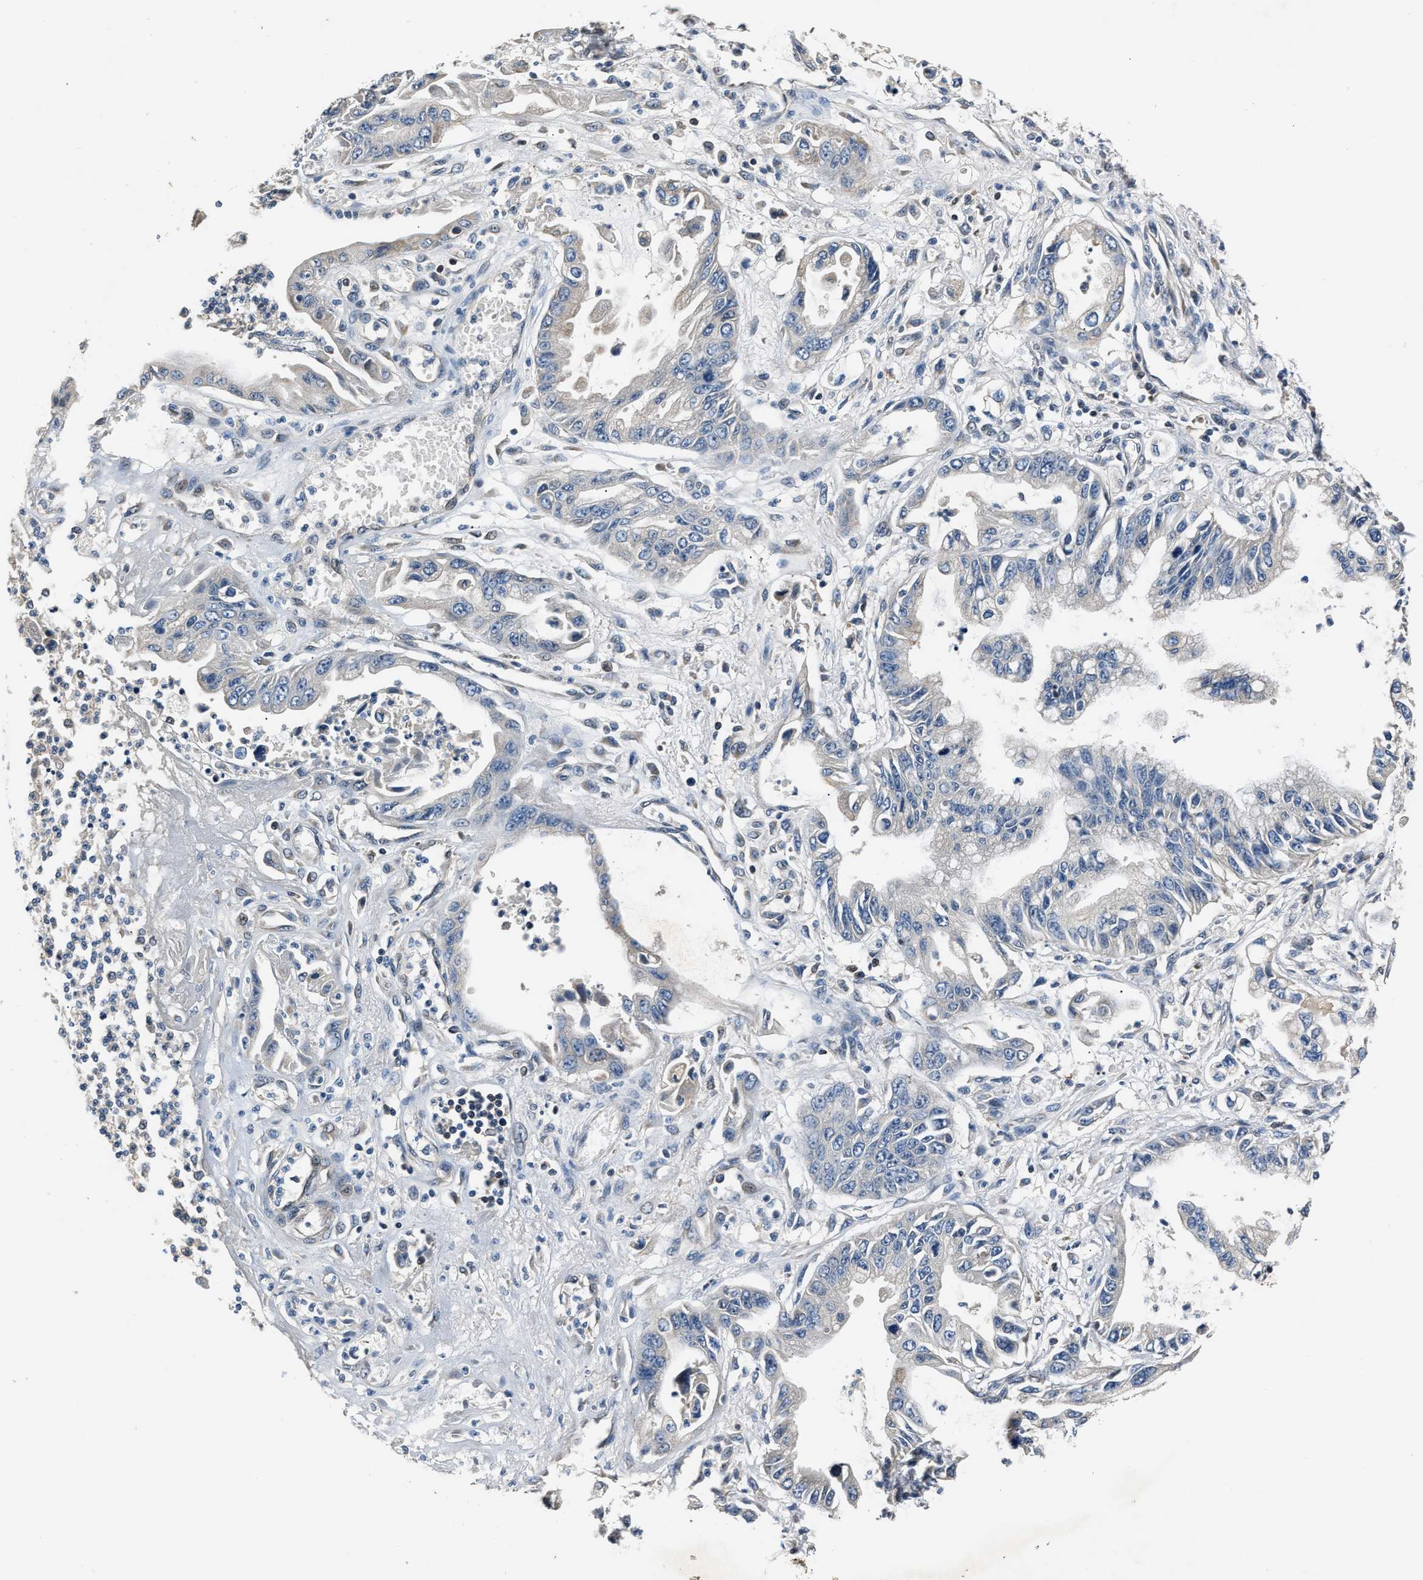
{"staining": {"intensity": "negative", "quantity": "none", "location": "none"}, "tissue": "pancreatic cancer", "cell_type": "Tumor cells", "image_type": "cancer", "snomed": [{"axis": "morphology", "description": "Adenocarcinoma, NOS"}, {"axis": "topography", "description": "Pancreas"}], "caption": "A high-resolution image shows IHC staining of pancreatic cancer, which exhibits no significant staining in tumor cells.", "gene": "TNRC18", "patient": {"sex": "male", "age": 56}}